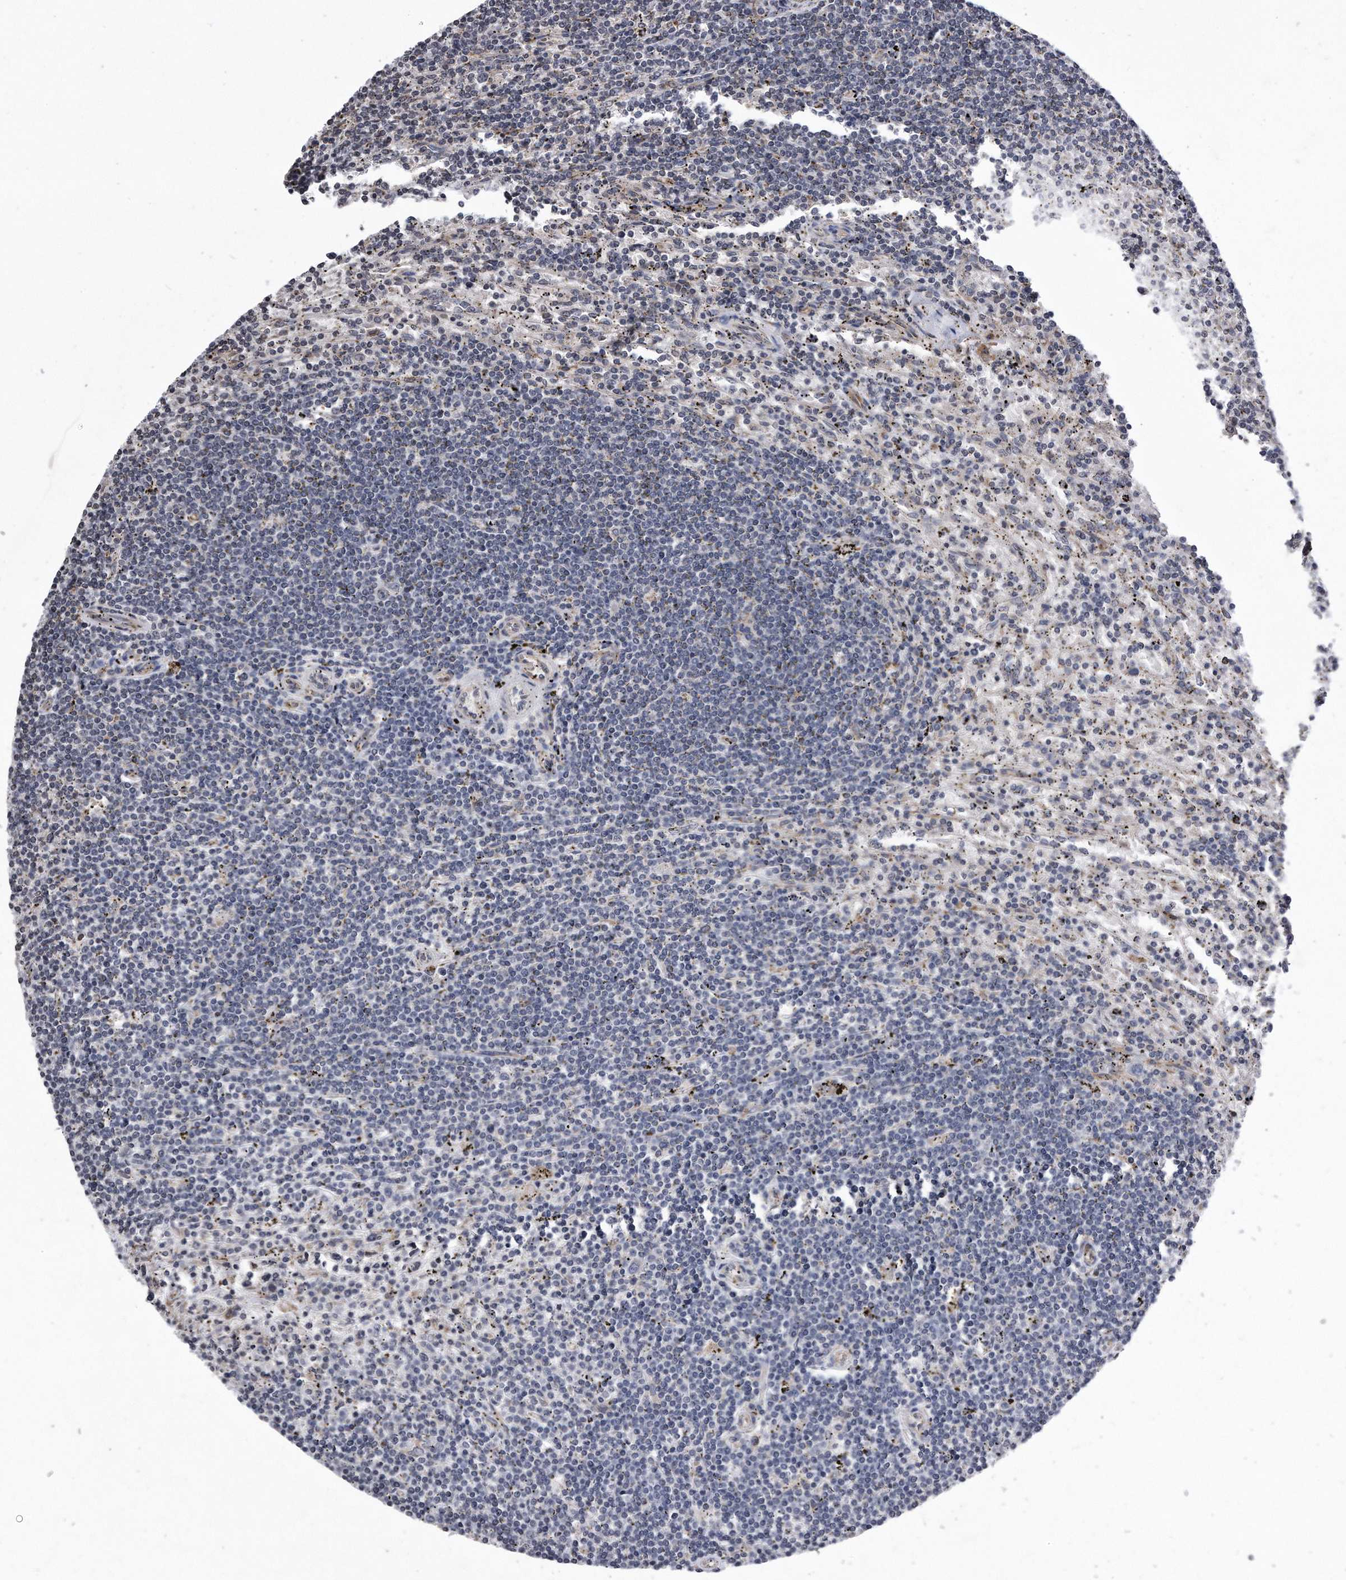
{"staining": {"intensity": "negative", "quantity": "none", "location": "none"}, "tissue": "lymphoma", "cell_type": "Tumor cells", "image_type": "cancer", "snomed": [{"axis": "morphology", "description": "Malignant lymphoma, non-Hodgkin's type, Low grade"}, {"axis": "topography", "description": "Spleen"}], "caption": "Tumor cells are negative for brown protein staining in lymphoma. (DAB immunohistochemistry, high magnification).", "gene": "DAB1", "patient": {"sex": "male", "age": 76}}